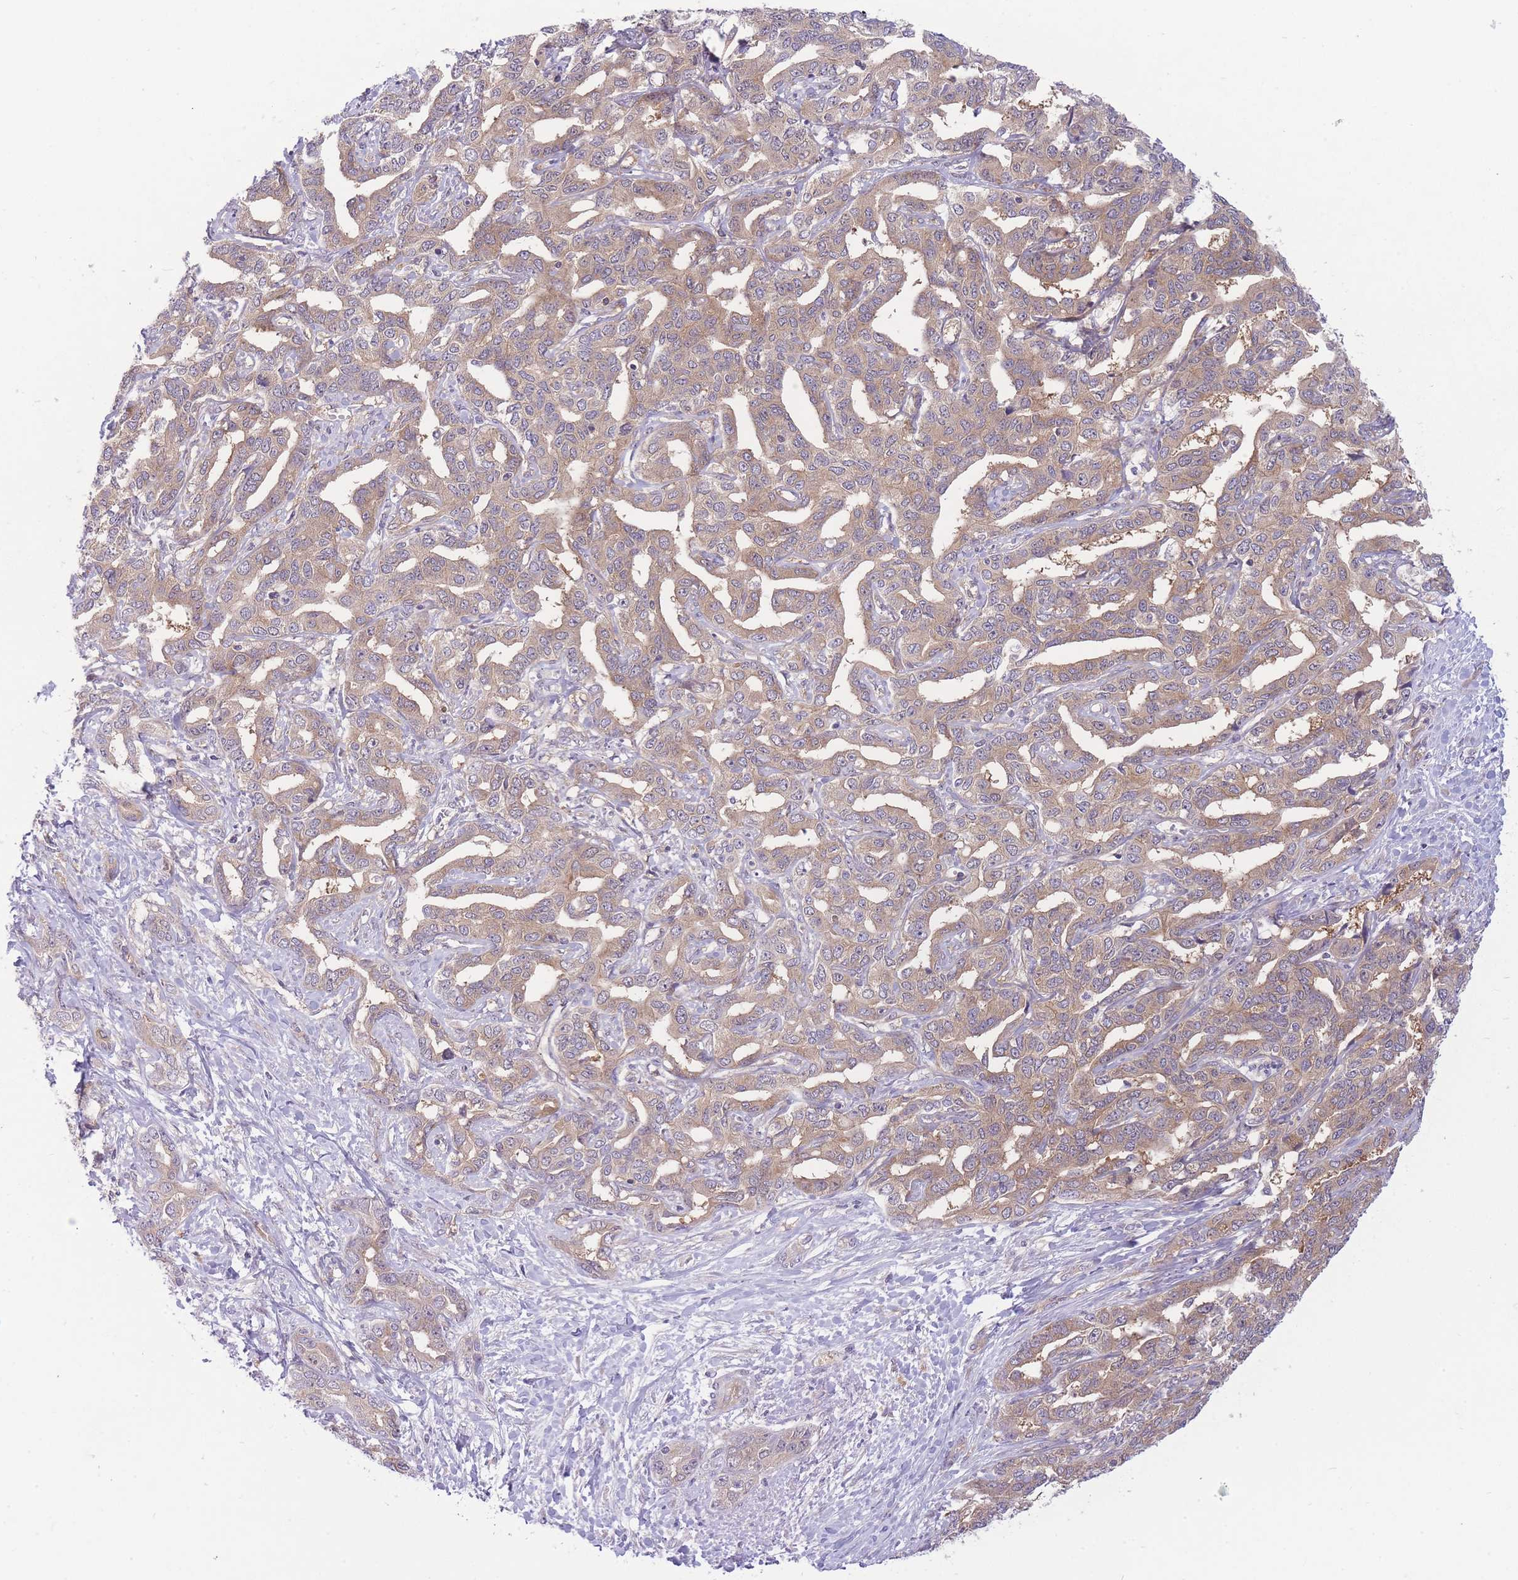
{"staining": {"intensity": "weak", "quantity": ">75%", "location": "cytoplasmic/membranous"}, "tissue": "liver cancer", "cell_type": "Tumor cells", "image_type": "cancer", "snomed": [{"axis": "morphology", "description": "Cholangiocarcinoma"}, {"axis": "topography", "description": "Liver"}], "caption": "Immunohistochemistry (IHC) staining of liver cholangiocarcinoma, which displays low levels of weak cytoplasmic/membranous positivity in approximately >75% of tumor cells indicating weak cytoplasmic/membranous protein expression. The staining was performed using DAB (brown) for protein detection and nuclei were counterstained in hematoxylin (blue).", "gene": "PFDN6", "patient": {"sex": "male", "age": 59}}